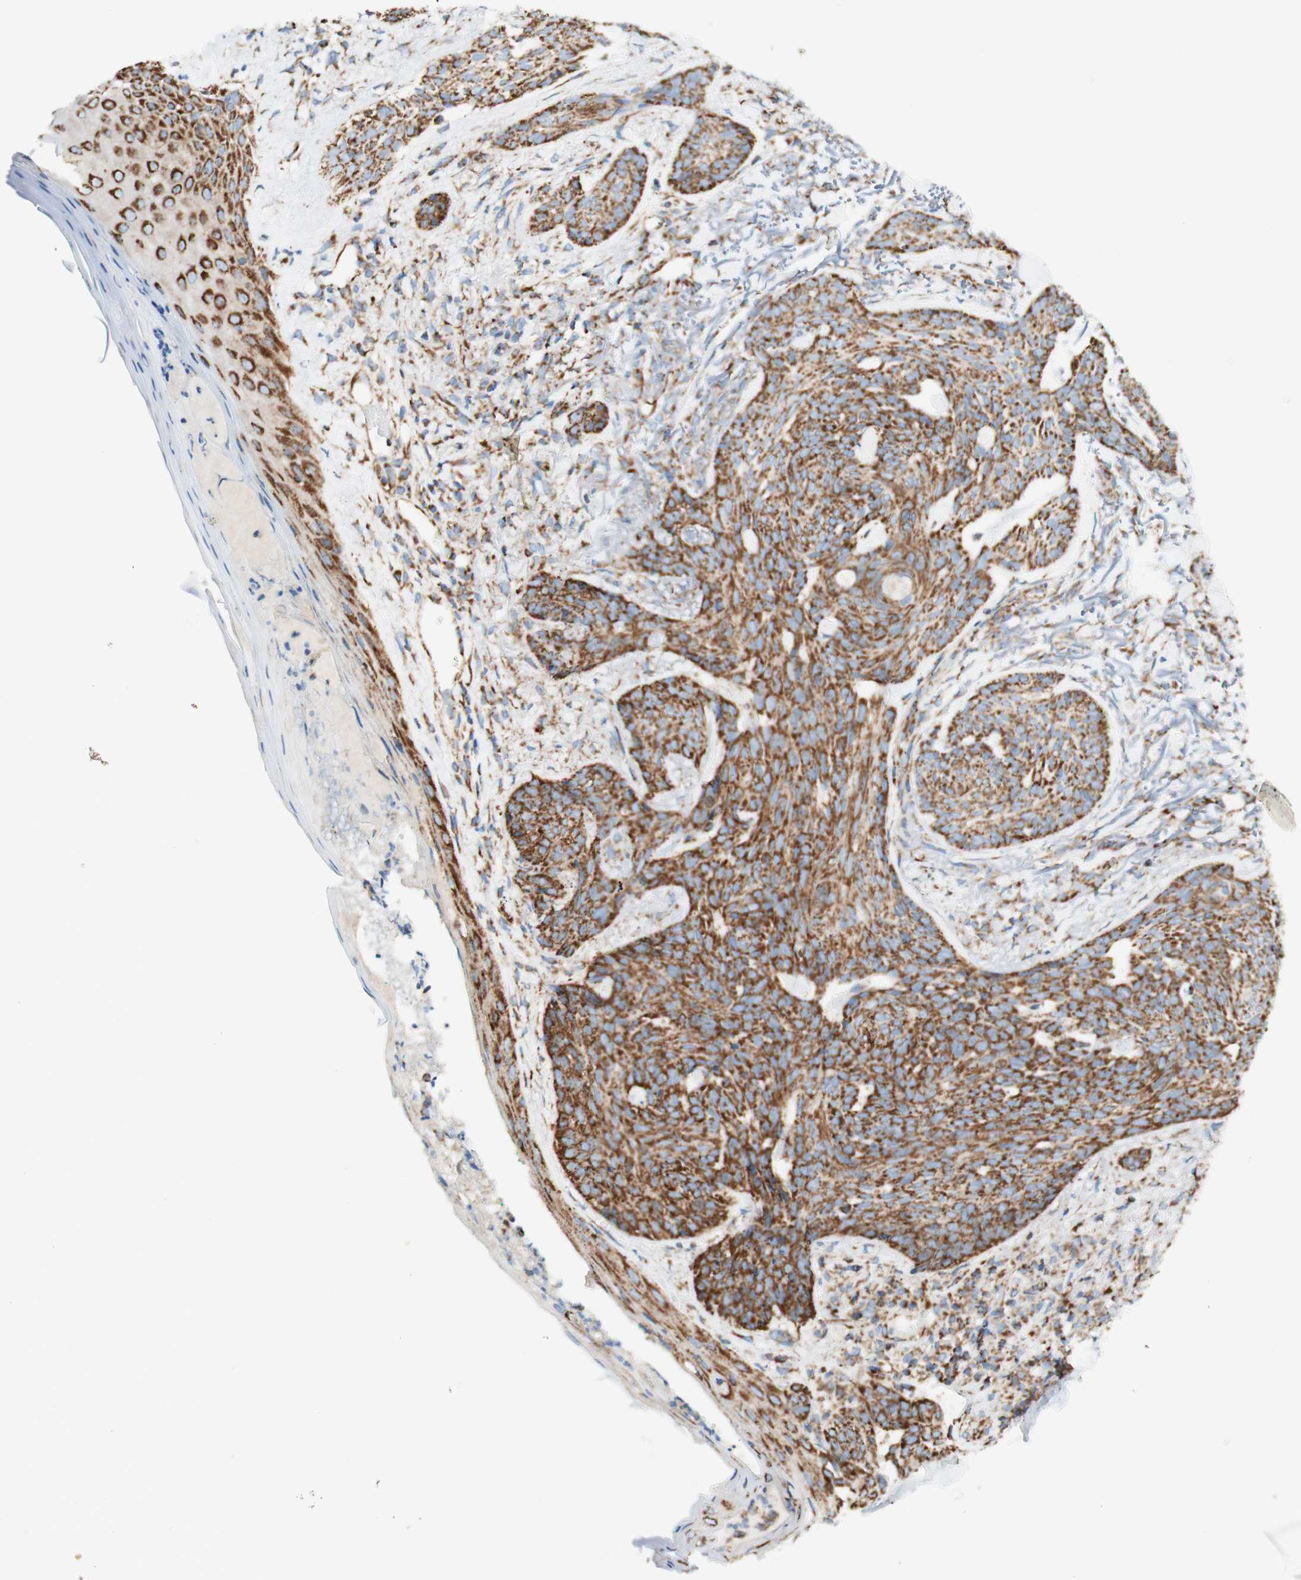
{"staining": {"intensity": "strong", "quantity": ">75%", "location": "cytoplasmic/membranous"}, "tissue": "skin cancer", "cell_type": "Tumor cells", "image_type": "cancer", "snomed": [{"axis": "morphology", "description": "Basal cell carcinoma"}, {"axis": "topography", "description": "Skin"}], "caption": "This micrograph exhibits skin cancer (basal cell carcinoma) stained with immunohistochemistry to label a protein in brown. The cytoplasmic/membranous of tumor cells show strong positivity for the protein. Nuclei are counter-stained blue.", "gene": "TOMM20", "patient": {"sex": "male", "age": 43}}